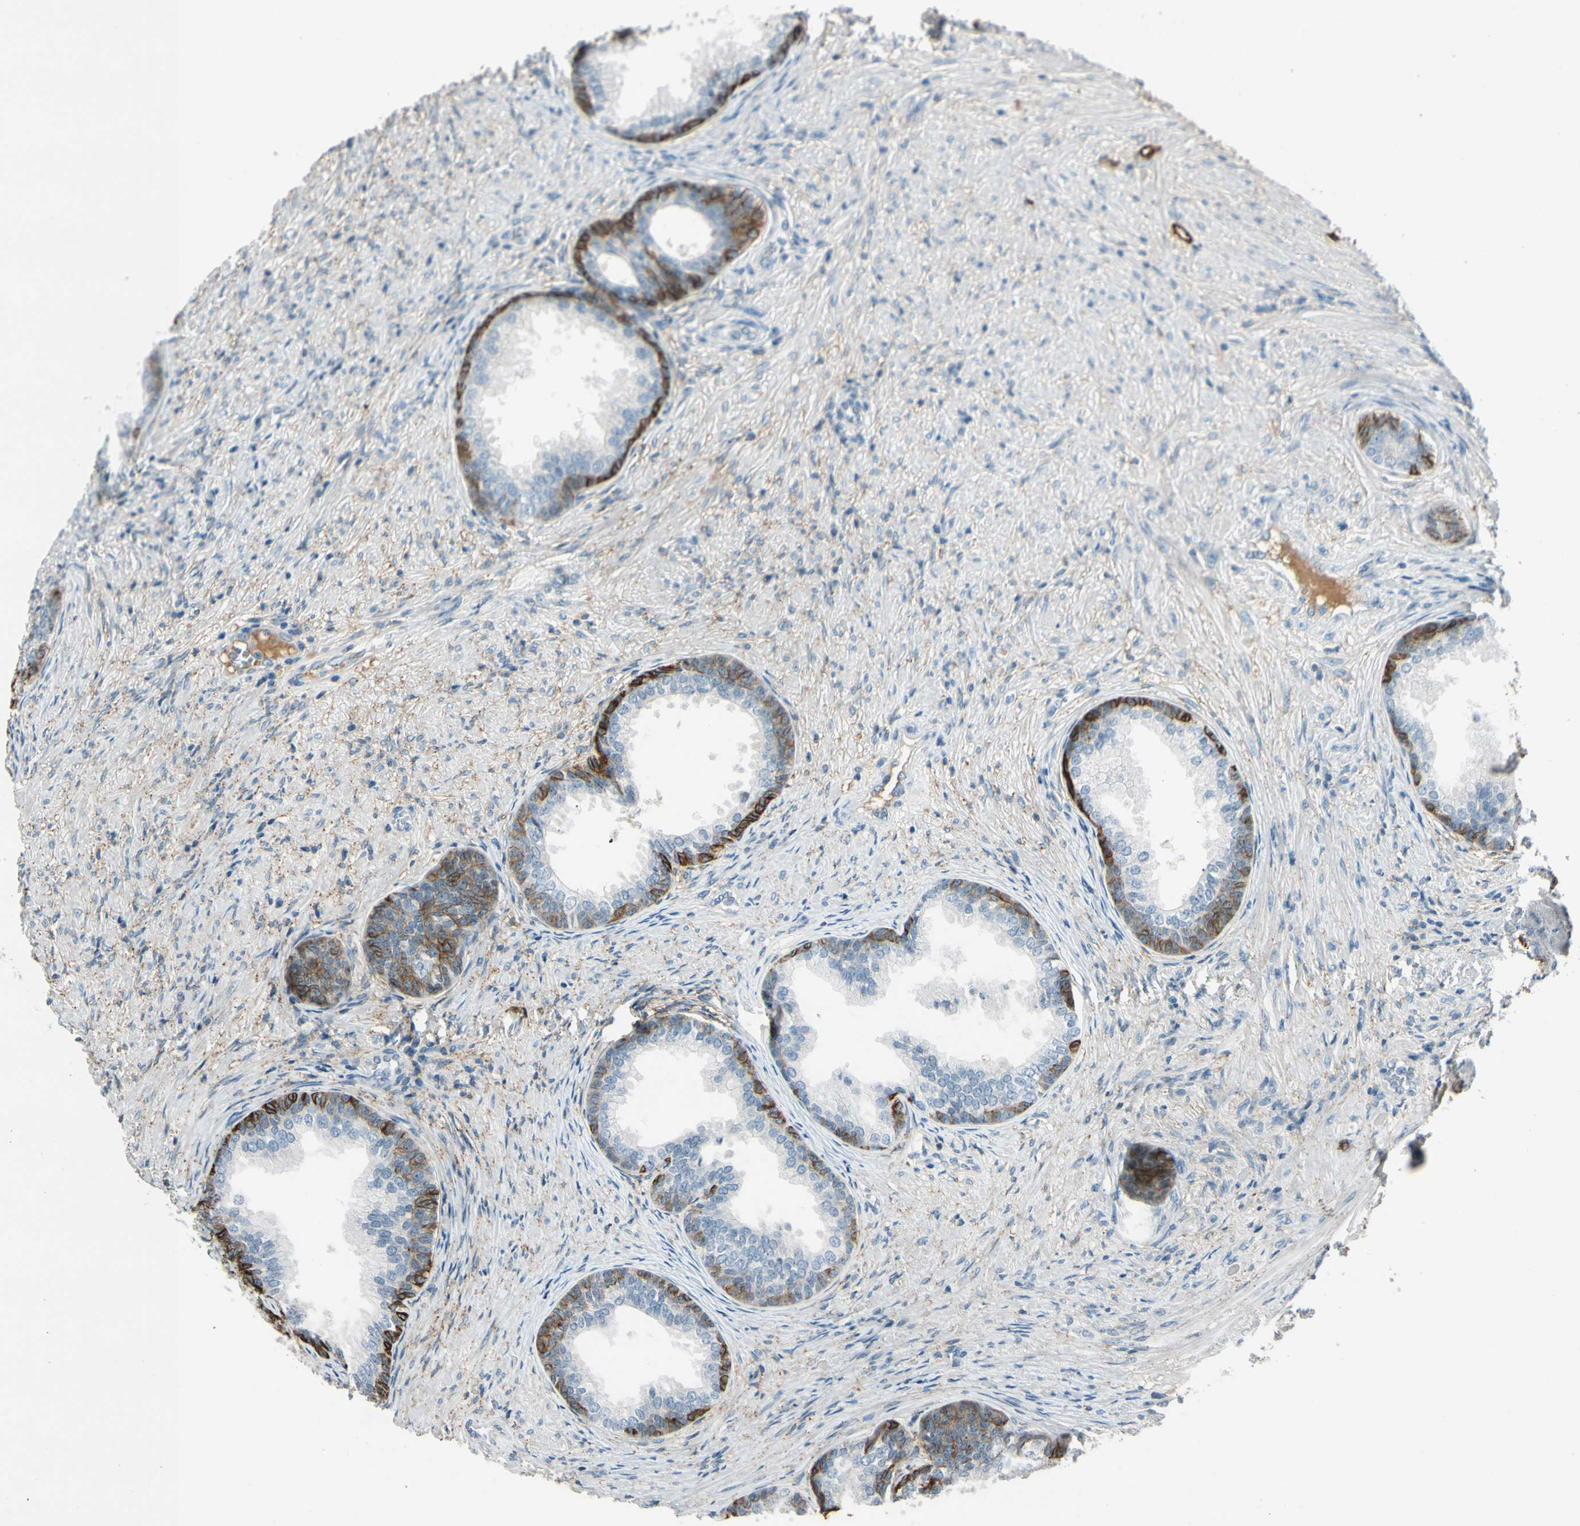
{"staining": {"intensity": "negative", "quantity": "none", "location": "none"}, "tissue": "prostate", "cell_type": "Glandular cells", "image_type": "normal", "snomed": [{"axis": "morphology", "description": "Normal tissue, NOS"}, {"axis": "topography", "description": "Prostate"}], "caption": "Human prostate stained for a protein using IHC demonstrates no positivity in glandular cells.", "gene": "PDPN", "patient": {"sex": "male", "age": 76}}